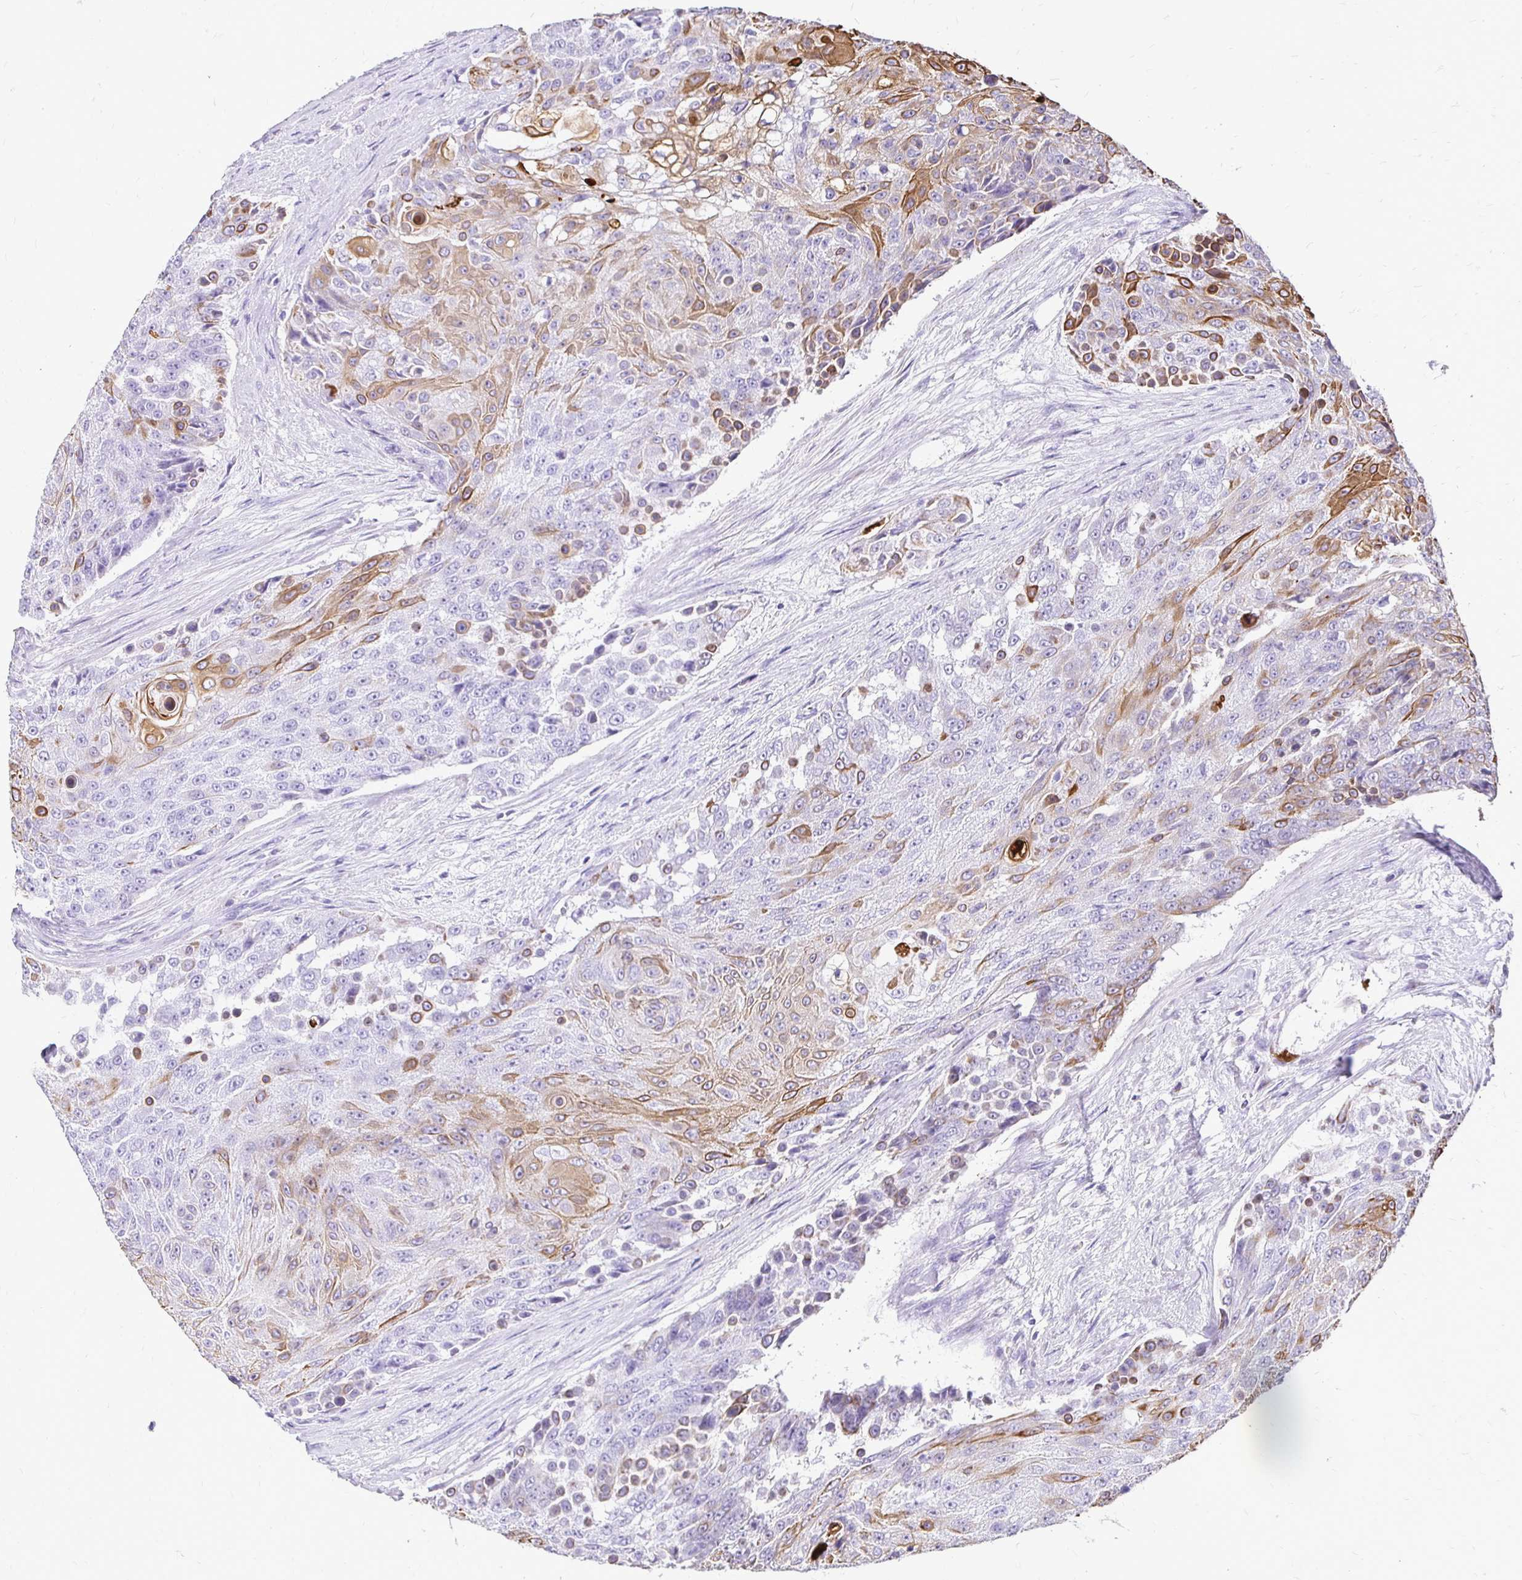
{"staining": {"intensity": "moderate", "quantity": "25%-75%", "location": "cytoplasmic/membranous"}, "tissue": "urothelial cancer", "cell_type": "Tumor cells", "image_type": "cancer", "snomed": [{"axis": "morphology", "description": "Urothelial carcinoma, High grade"}, {"axis": "topography", "description": "Urinary bladder"}], "caption": "Protein staining of high-grade urothelial carcinoma tissue displays moderate cytoplasmic/membranous expression in about 25%-75% of tumor cells.", "gene": "TAF1D", "patient": {"sex": "female", "age": 63}}